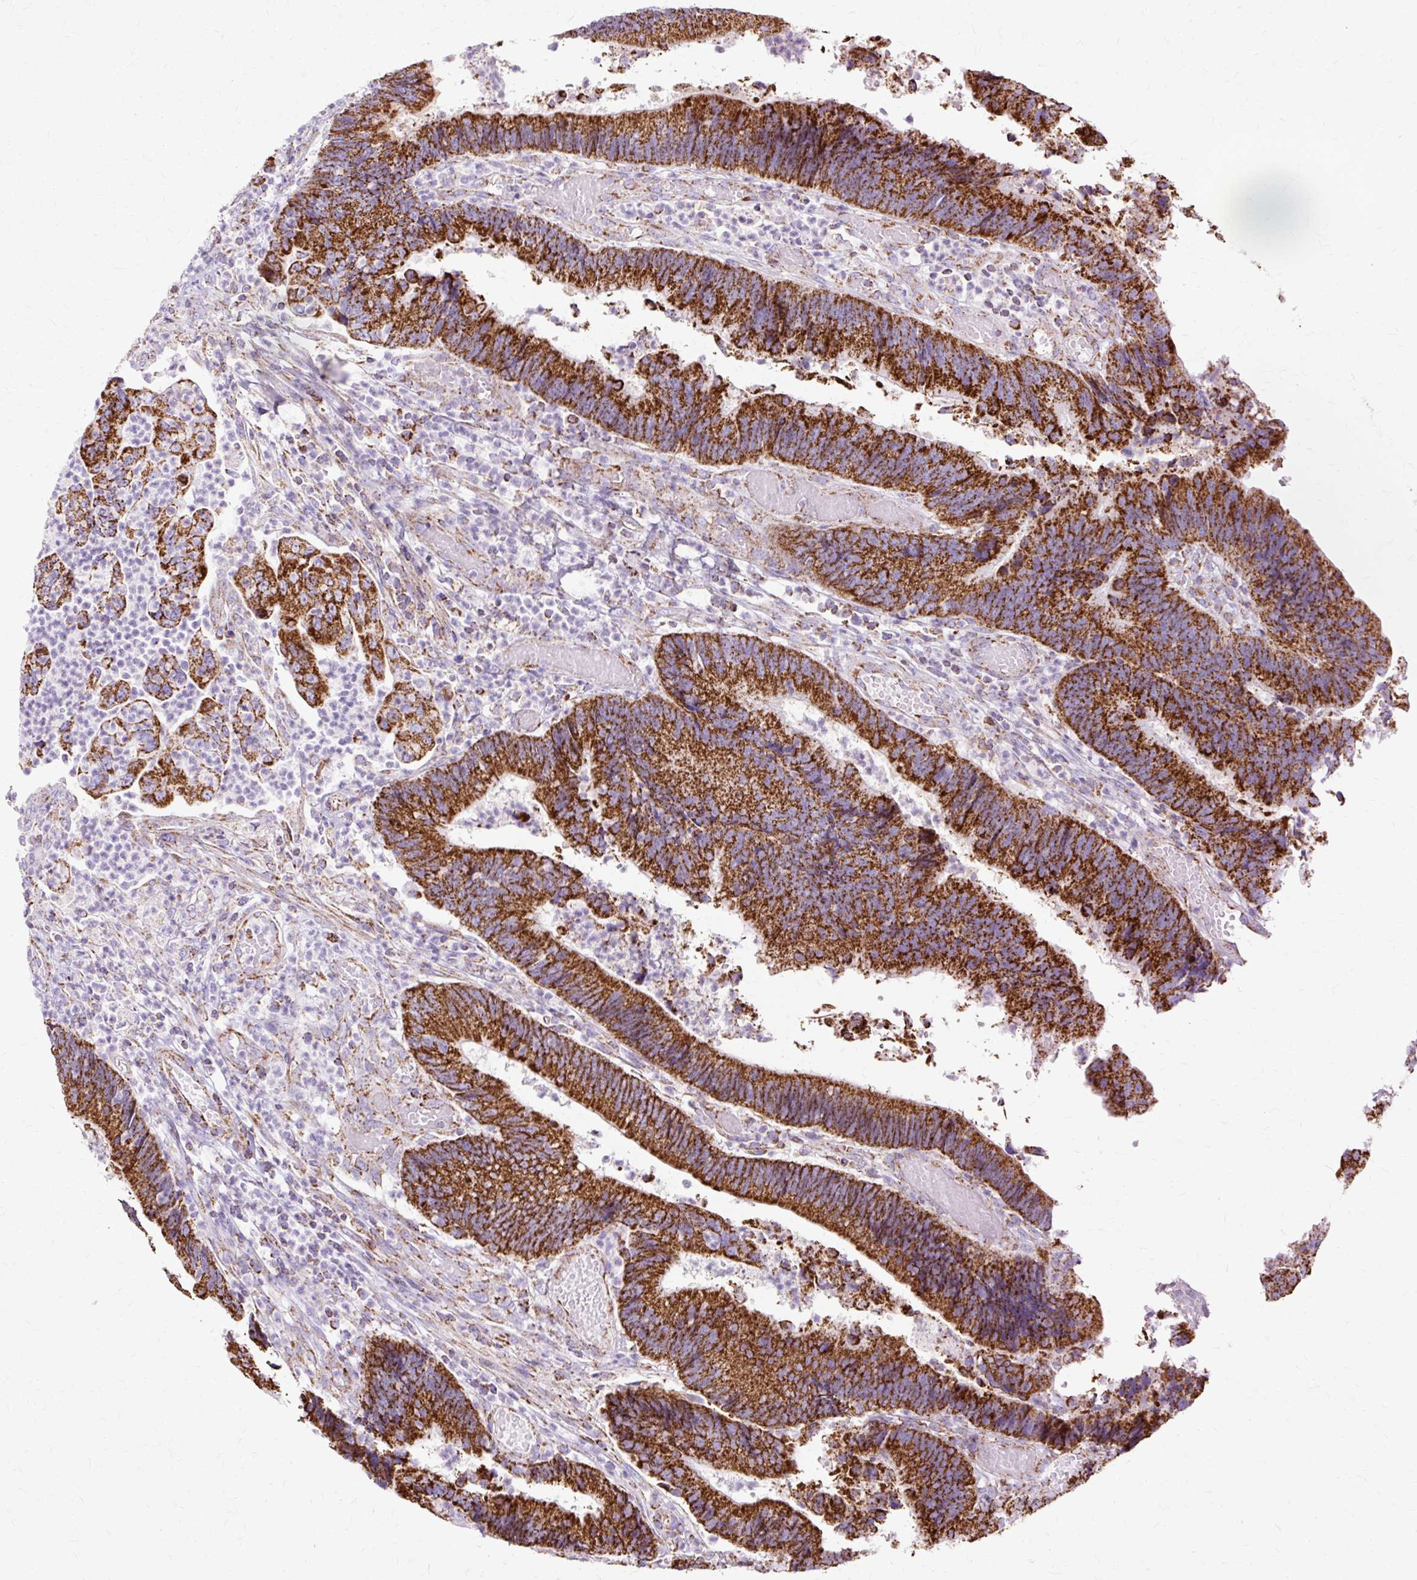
{"staining": {"intensity": "strong", "quantity": ">75%", "location": "cytoplasmic/membranous"}, "tissue": "colorectal cancer", "cell_type": "Tumor cells", "image_type": "cancer", "snomed": [{"axis": "morphology", "description": "Adenocarcinoma, NOS"}, {"axis": "topography", "description": "Colon"}], "caption": "Immunohistochemical staining of human adenocarcinoma (colorectal) displays strong cytoplasmic/membranous protein expression in approximately >75% of tumor cells.", "gene": "DLAT", "patient": {"sex": "female", "age": 67}}